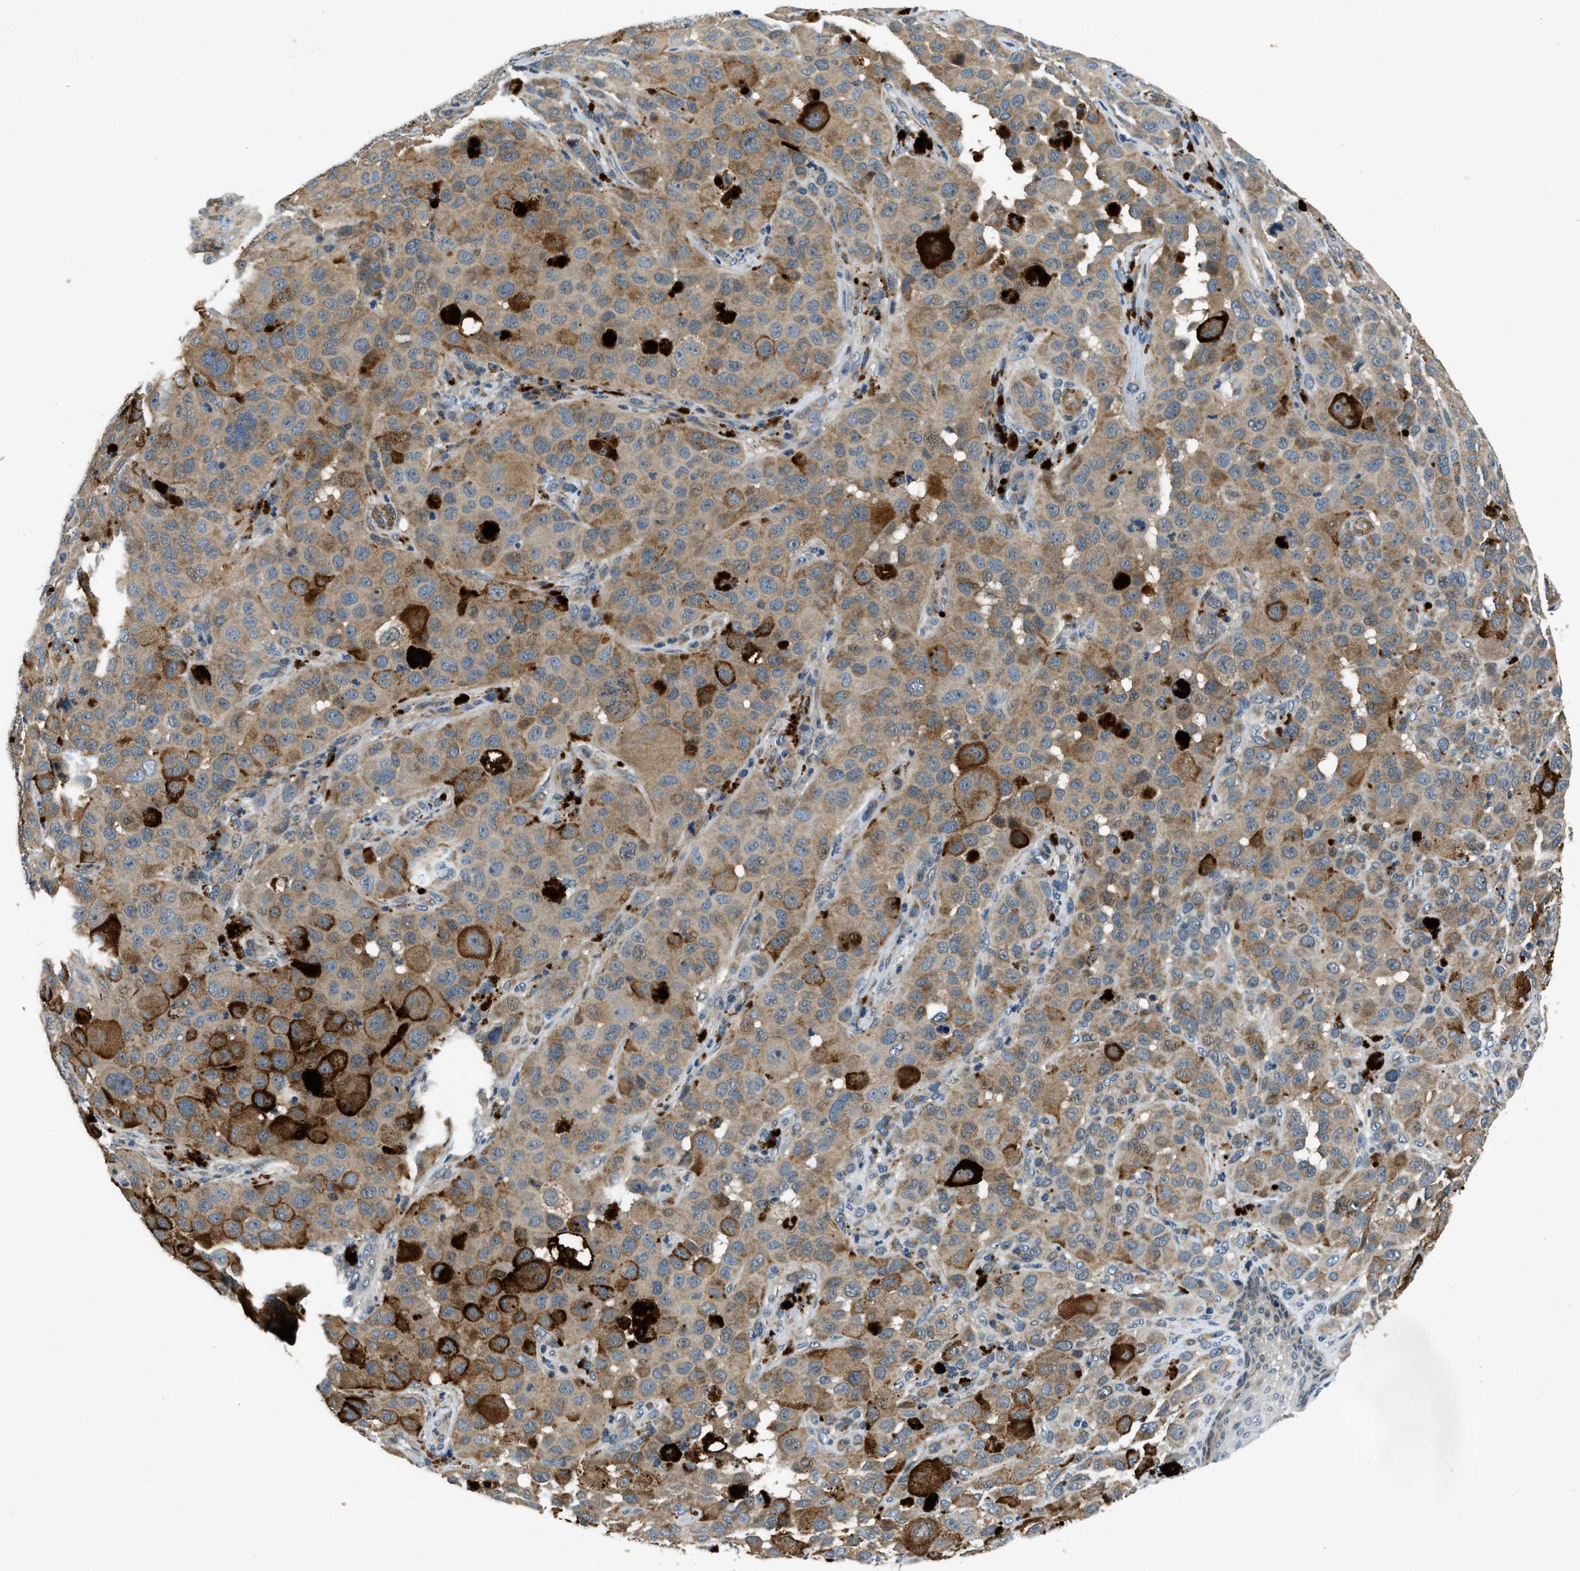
{"staining": {"intensity": "moderate", "quantity": ">75%", "location": "cytoplasmic/membranous"}, "tissue": "melanoma", "cell_type": "Tumor cells", "image_type": "cancer", "snomed": [{"axis": "morphology", "description": "Malignant melanoma, NOS"}, {"axis": "topography", "description": "Skin"}], "caption": "Protein staining shows moderate cytoplasmic/membranous positivity in approximately >75% of tumor cells in malignant melanoma. The protein is shown in brown color, while the nuclei are stained blue.", "gene": "NUDCD3", "patient": {"sex": "male", "age": 96}}